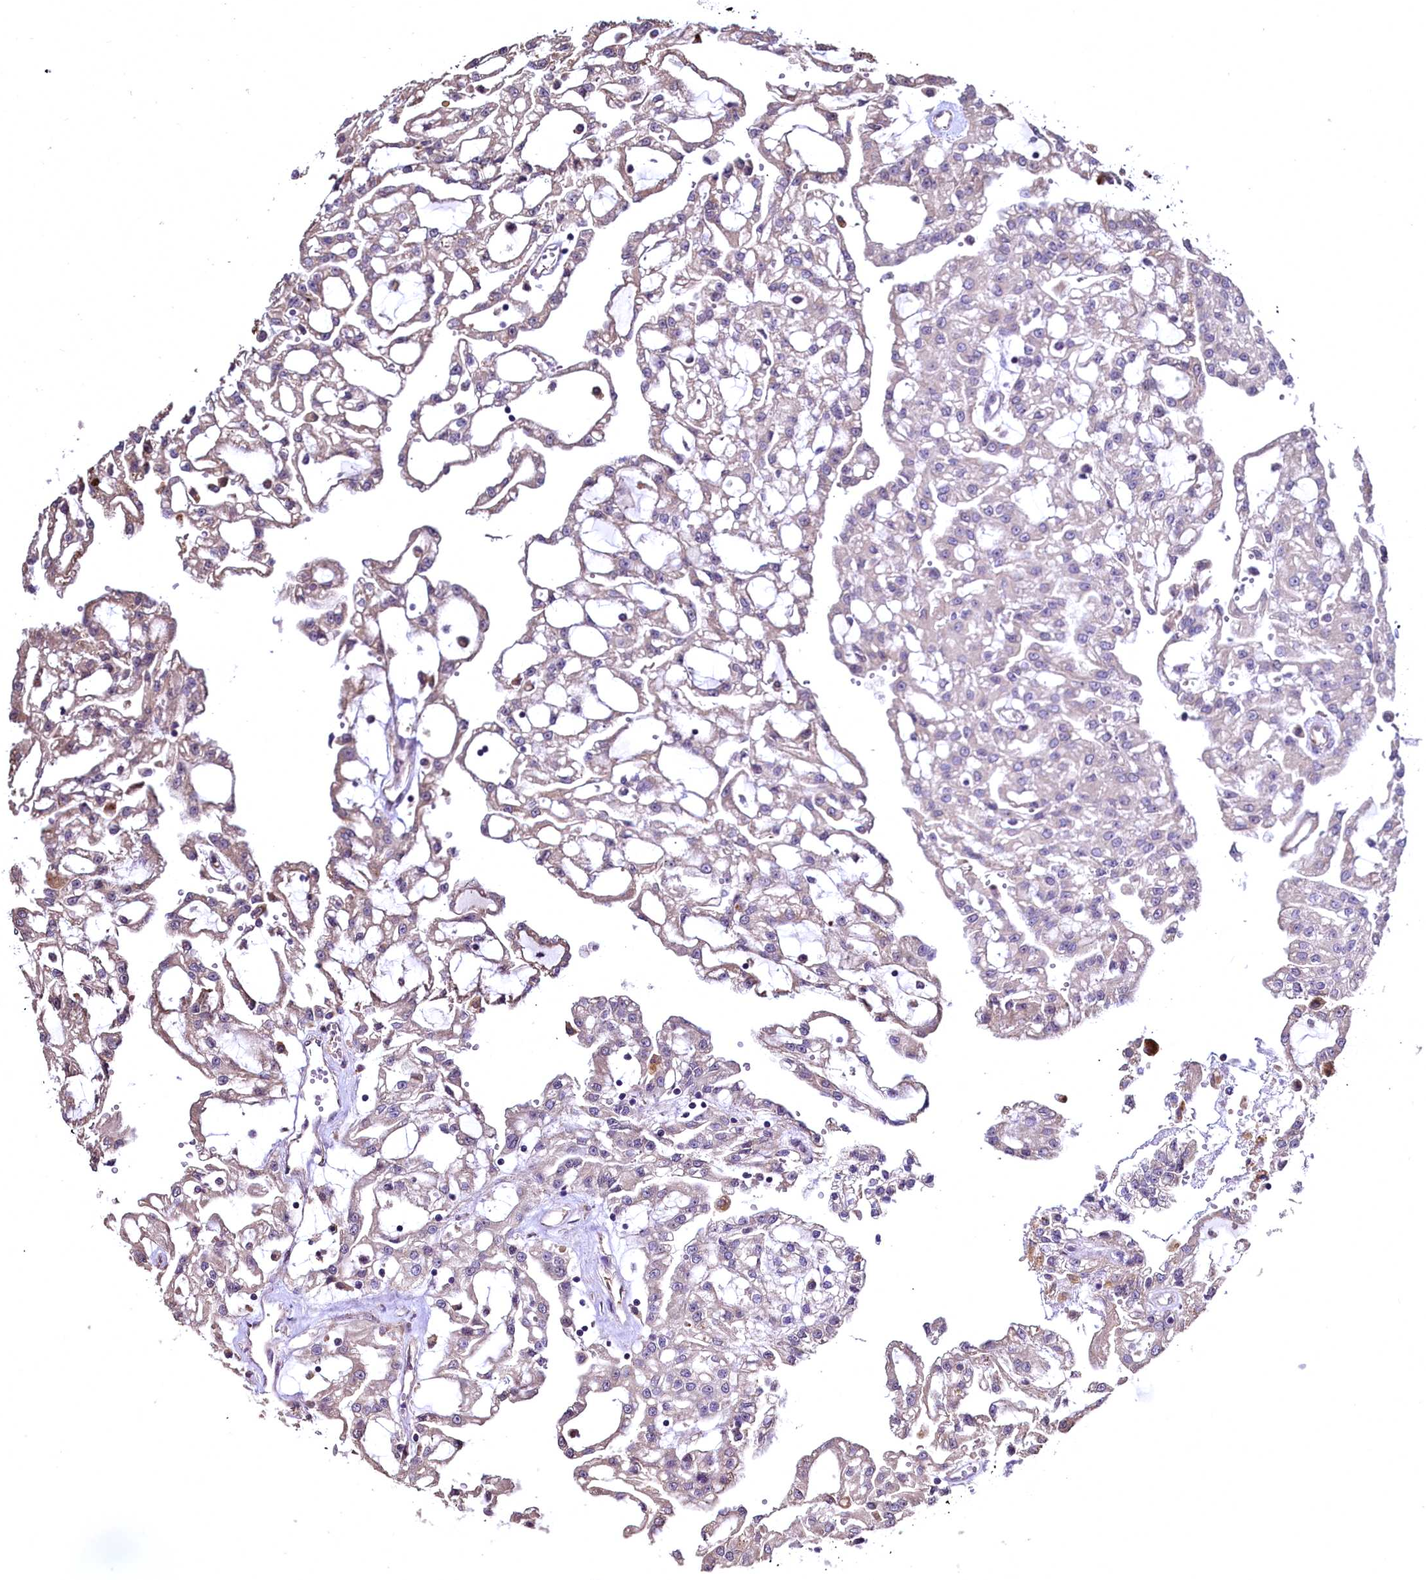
{"staining": {"intensity": "negative", "quantity": "none", "location": "none"}, "tissue": "renal cancer", "cell_type": "Tumor cells", "image_type": "cancer", "snomed": [{"axis": "morphology", "description": "Adenocarcinoma, NOS"}, {"axis": "topography", "description": "Kidney"}], "caption": "A photomicrograph of adenocarcinoma (renal) stained for a protein exhibits no brown staining in tumor cells.", "gene": "TBCEL", "patient": {"sex": "male", "age": 63}}